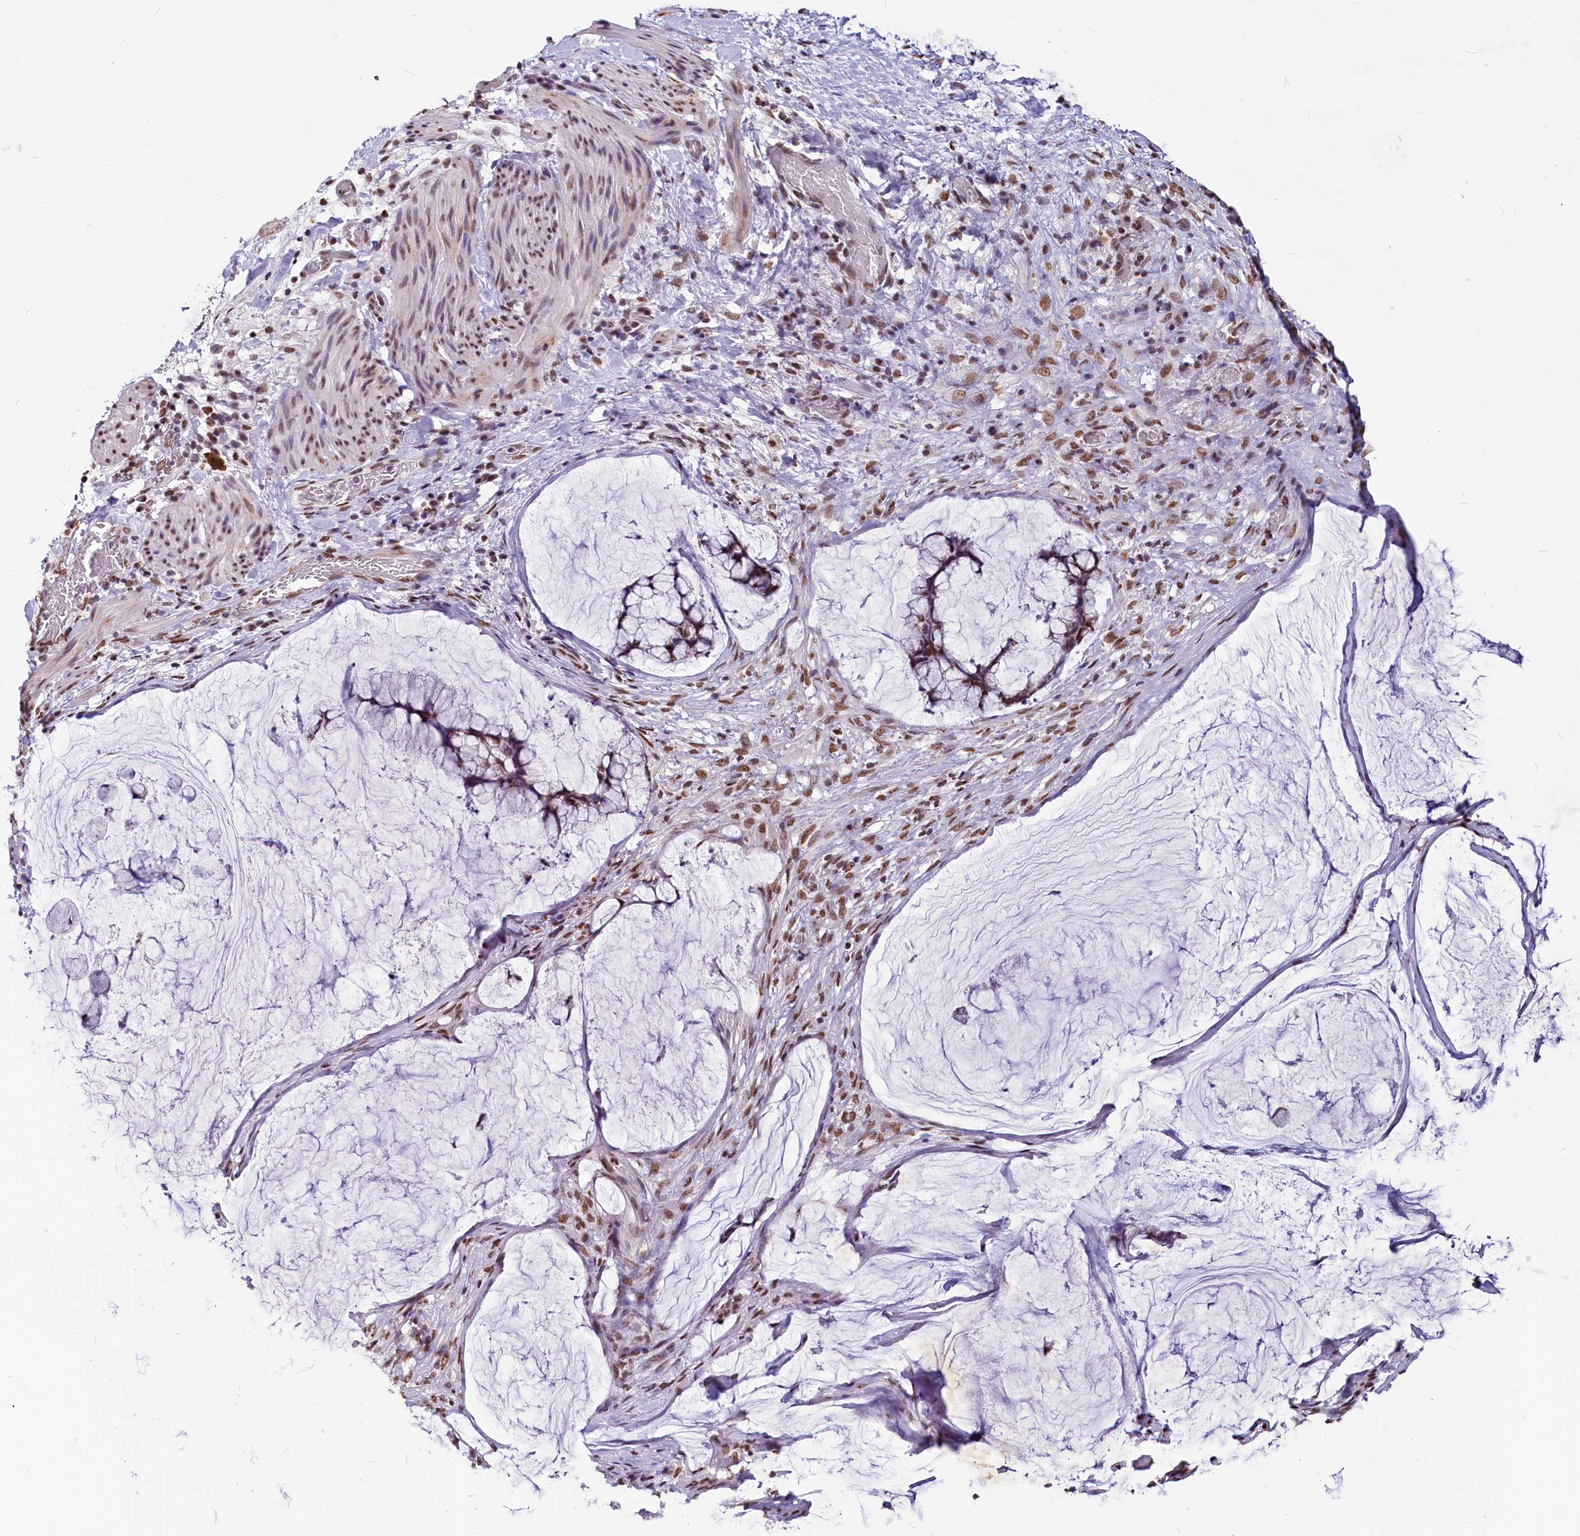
{"staining": {"intensity": "weak", "quantity": ">75%", "location": "nuclear"}, "tissue": "ovarian cancer", "cell_type": "Tumor cells", "image_type": "cancer", "snomed": [{"axis": "morphology", "description": "Cystadenocarcinoma, mucinous, NOS"}, {"axis": "topography", "description": "Ovary"}], "caption": "Immunohistochemical staining of mucinous cystadenocarcinoma (ovarian) exhibits low levels of weak nuclear protein positivity in approximately >75% of tumor cells.", "gene": "PARPBP", "patient": {"sex": "female", "age": 42}}